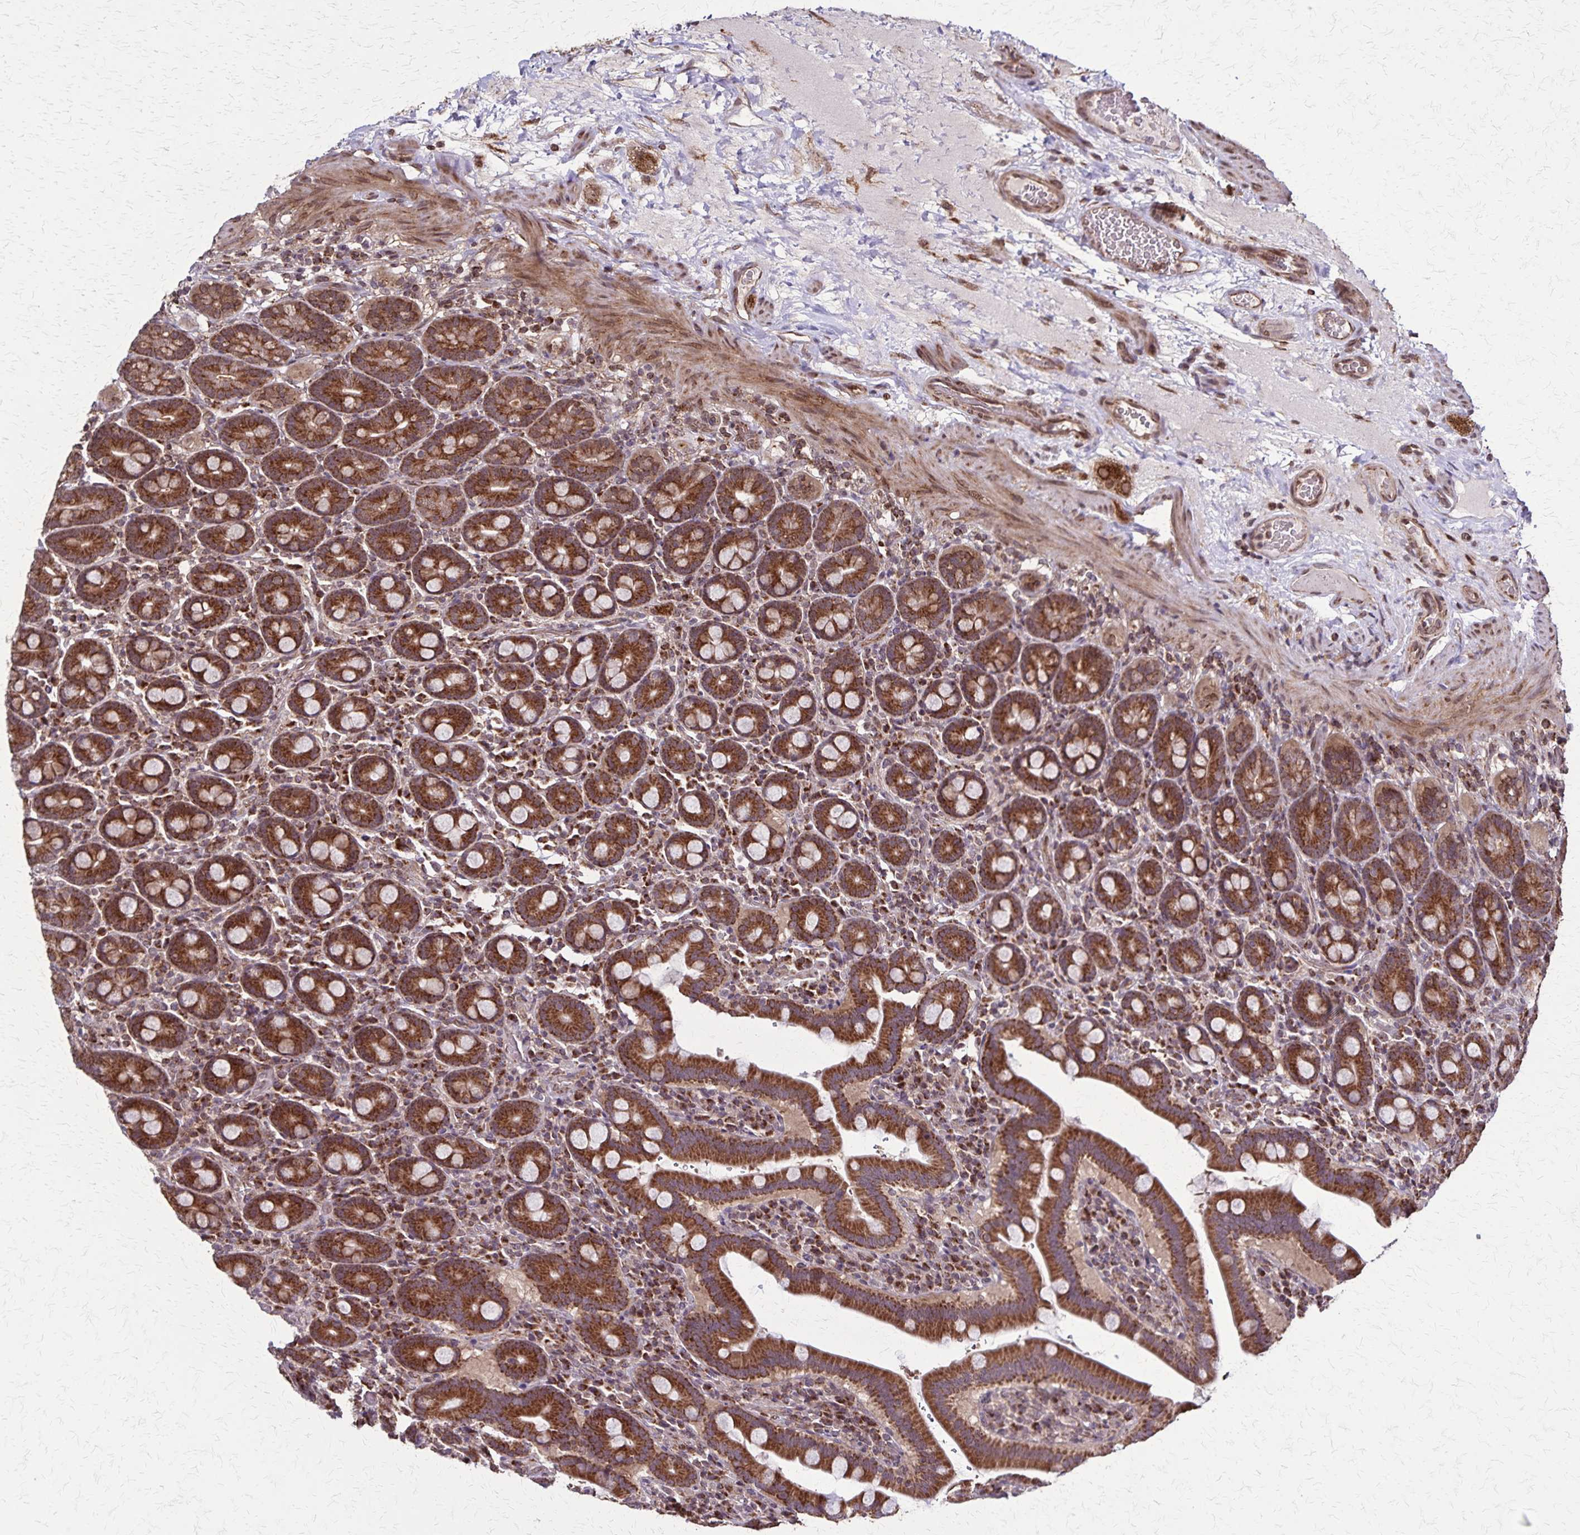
{"staining": {"intensity": "strong", "quantity": ">75%", "location": "cytoplasmic/membranous"}, "tissue": "small intestine", "cell_type": "Glandular cells", "image_type": "normal", "snomed": [{"axis": "morphology", "description": "Normal tissue, NOS"}, {"axis": "topography", "description": "Small intestine"}], "caption": "Immunohistochemical staining of benign small intestine shows strong cytoplasmic/membranous protein positivity in about >75% of glandular cells.", "gene": "NFS1", "patient": {"sex": "male", "age": 26}}